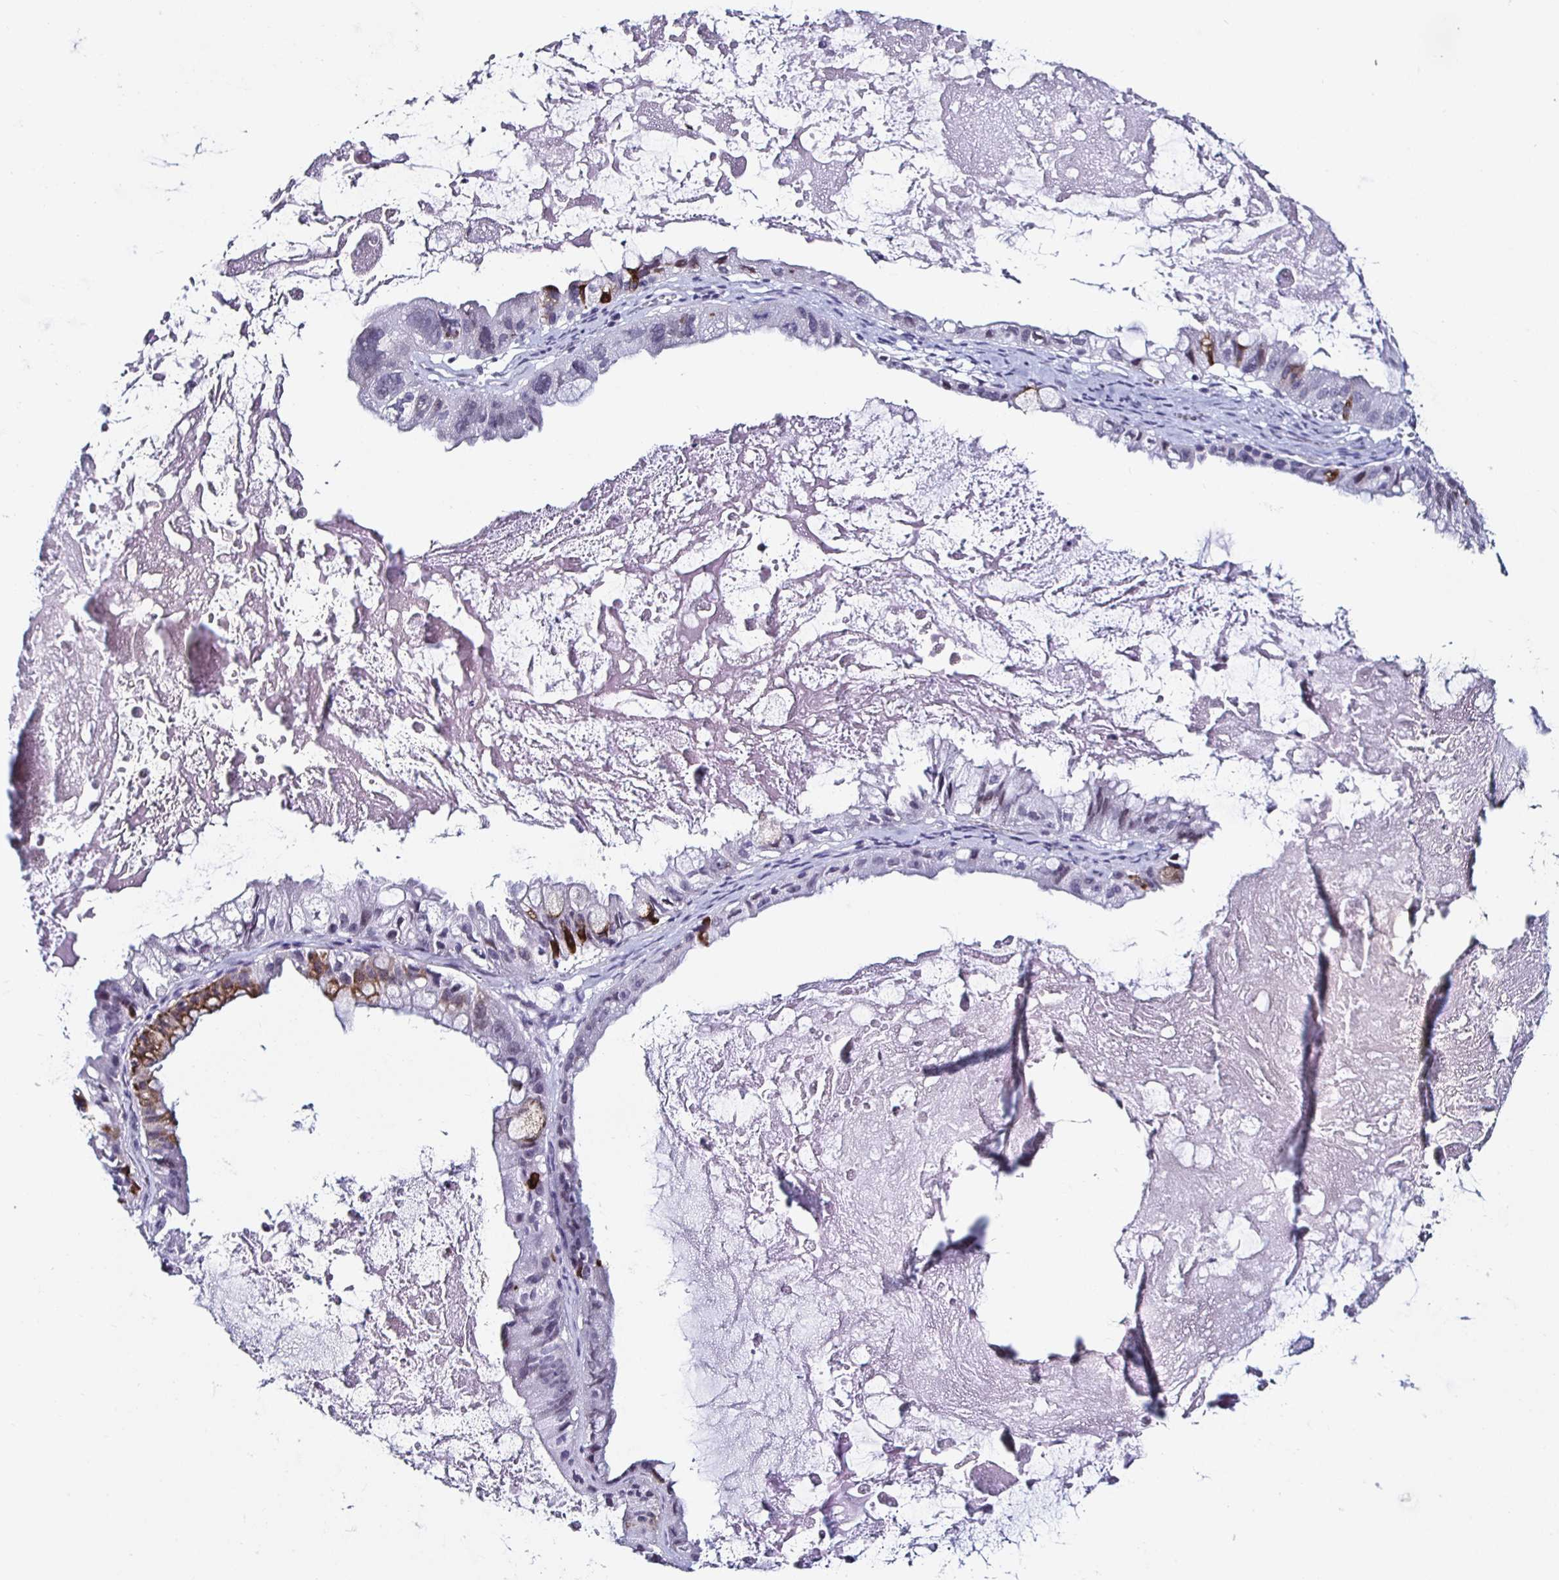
{"staining": {"intensity": "moderate", "quantity": "<25%", "location": "cytoplasmic/membranous"}, "tissue": "ovarian cancer", "cell_type": "Tumor cells", "image_type": "cancer", "snomed": [{"axis": "morphology", "description": "Cystadenocarcinoma, mucinous, NOS"}, {"axis": "topography", "description": "Ovary"}], "caption": "Immunohistochemistry photomicrograph of neoplastic tissue: human ovarian cancer stained using immunohistochemistry (IHC) exhibits low levels of moderate protein expression localized specifically in the cytoplasmic/membranous of tumor cells, appearing as a cytoplasmic/membranous brown color.", "gene": "KRT4", "patient": {"sex": "female", "age": 61}}